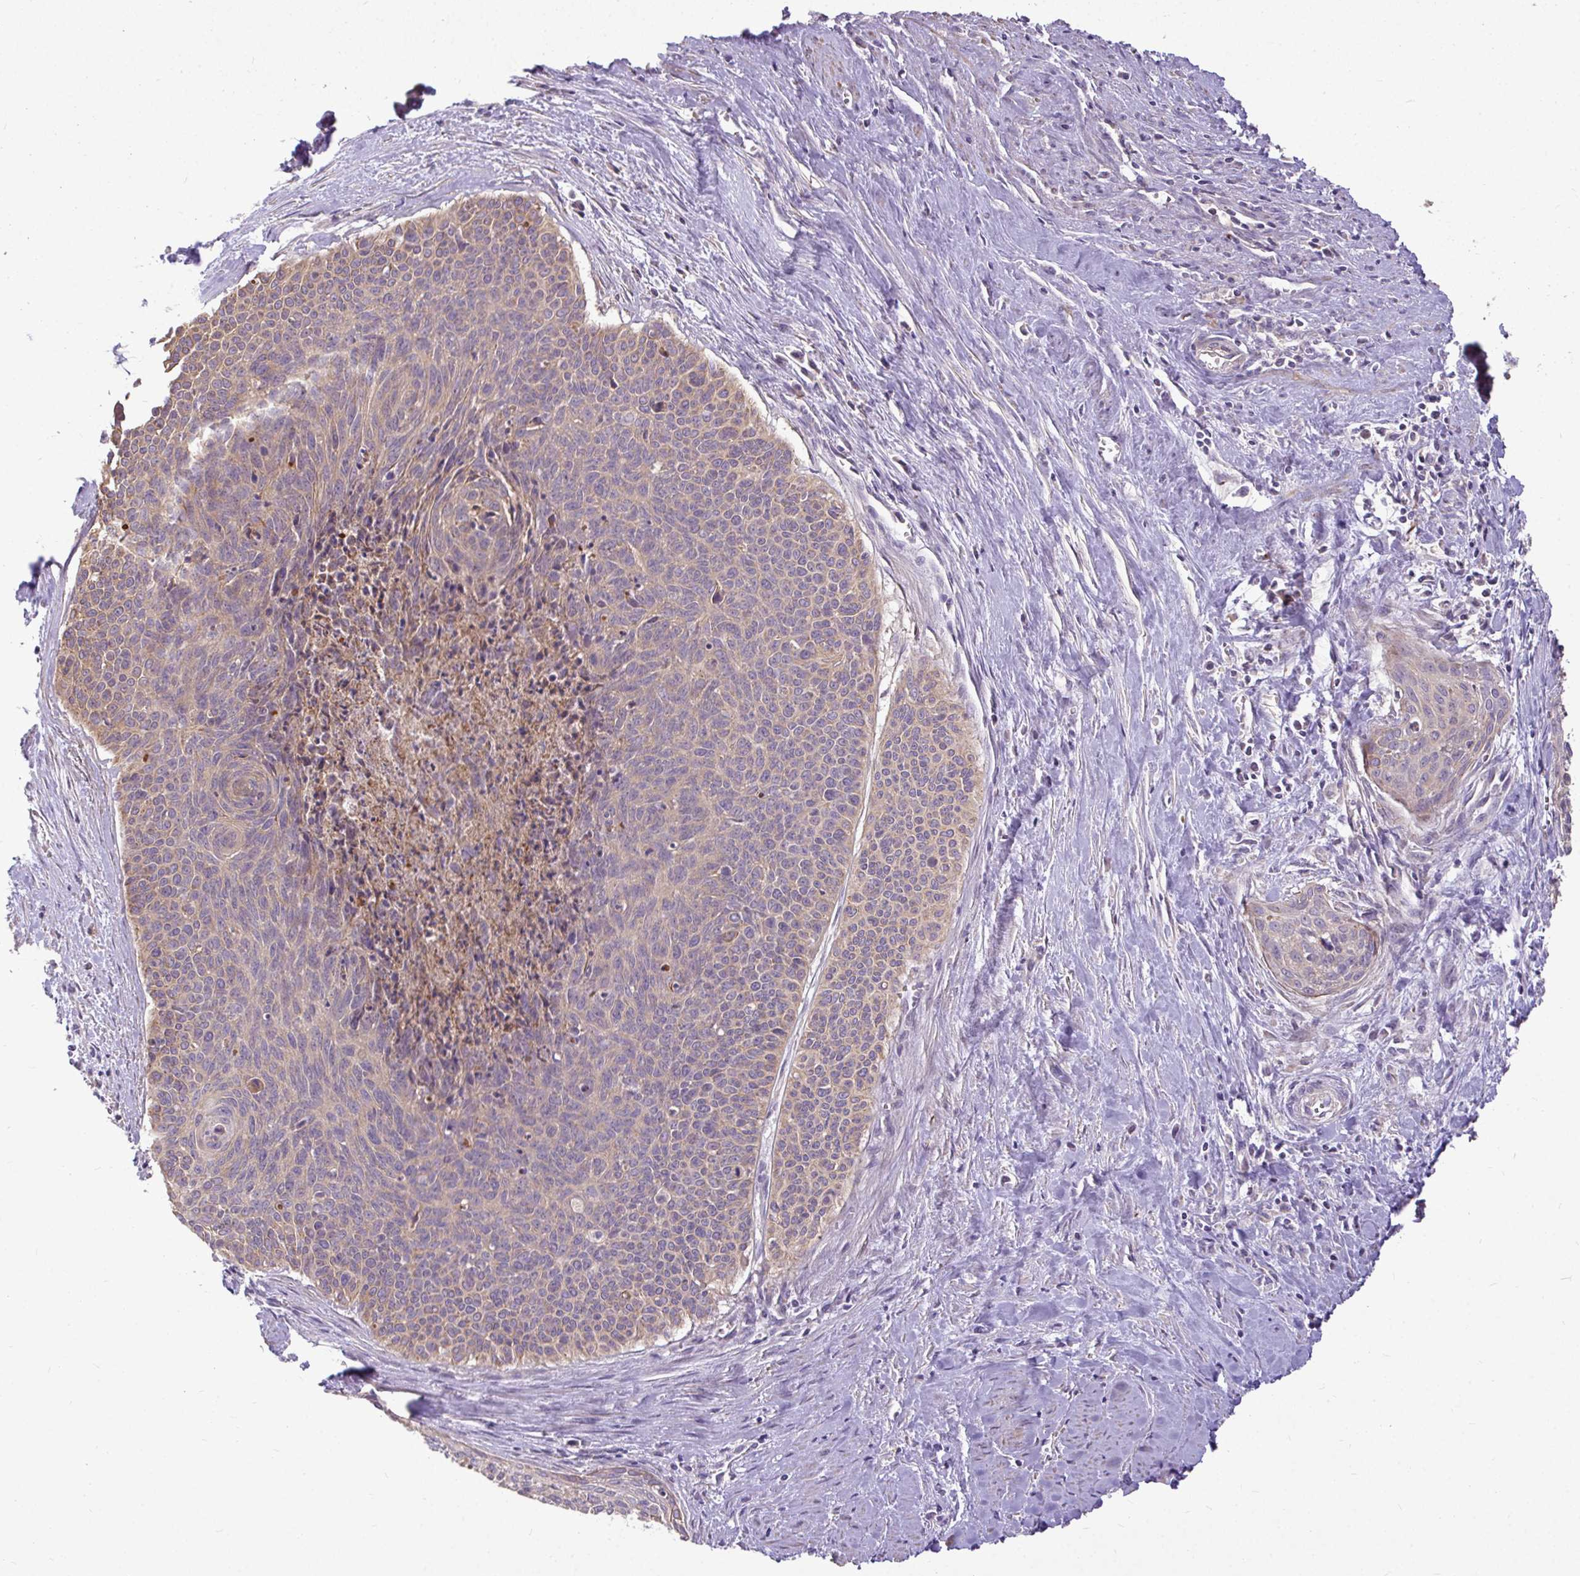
{"staining": {"intensity": "weak", "quantity": "<25%", "location": "cytoplasmic/membranous"}, "tissue": "cervical cancer", "cell_type": "Tumor cells", "image_type": "cancer", "snomed": [{"axis": "morphology", "description": "Squamous cell carcinoma, NOS"}, {"axis": "topography", "description": "Cervix"}], "caption": "IHC image of neoplastic tissue: human cervical cancer (squamous cell carcinoma) stained with DAB reveals no significant protein staining in tumor cells. (DAB (3,3'-diaminobenzidine) IHC, high magnification).", "gene": "STRIP1", "patient": {"sex": "female", "age": 55}}